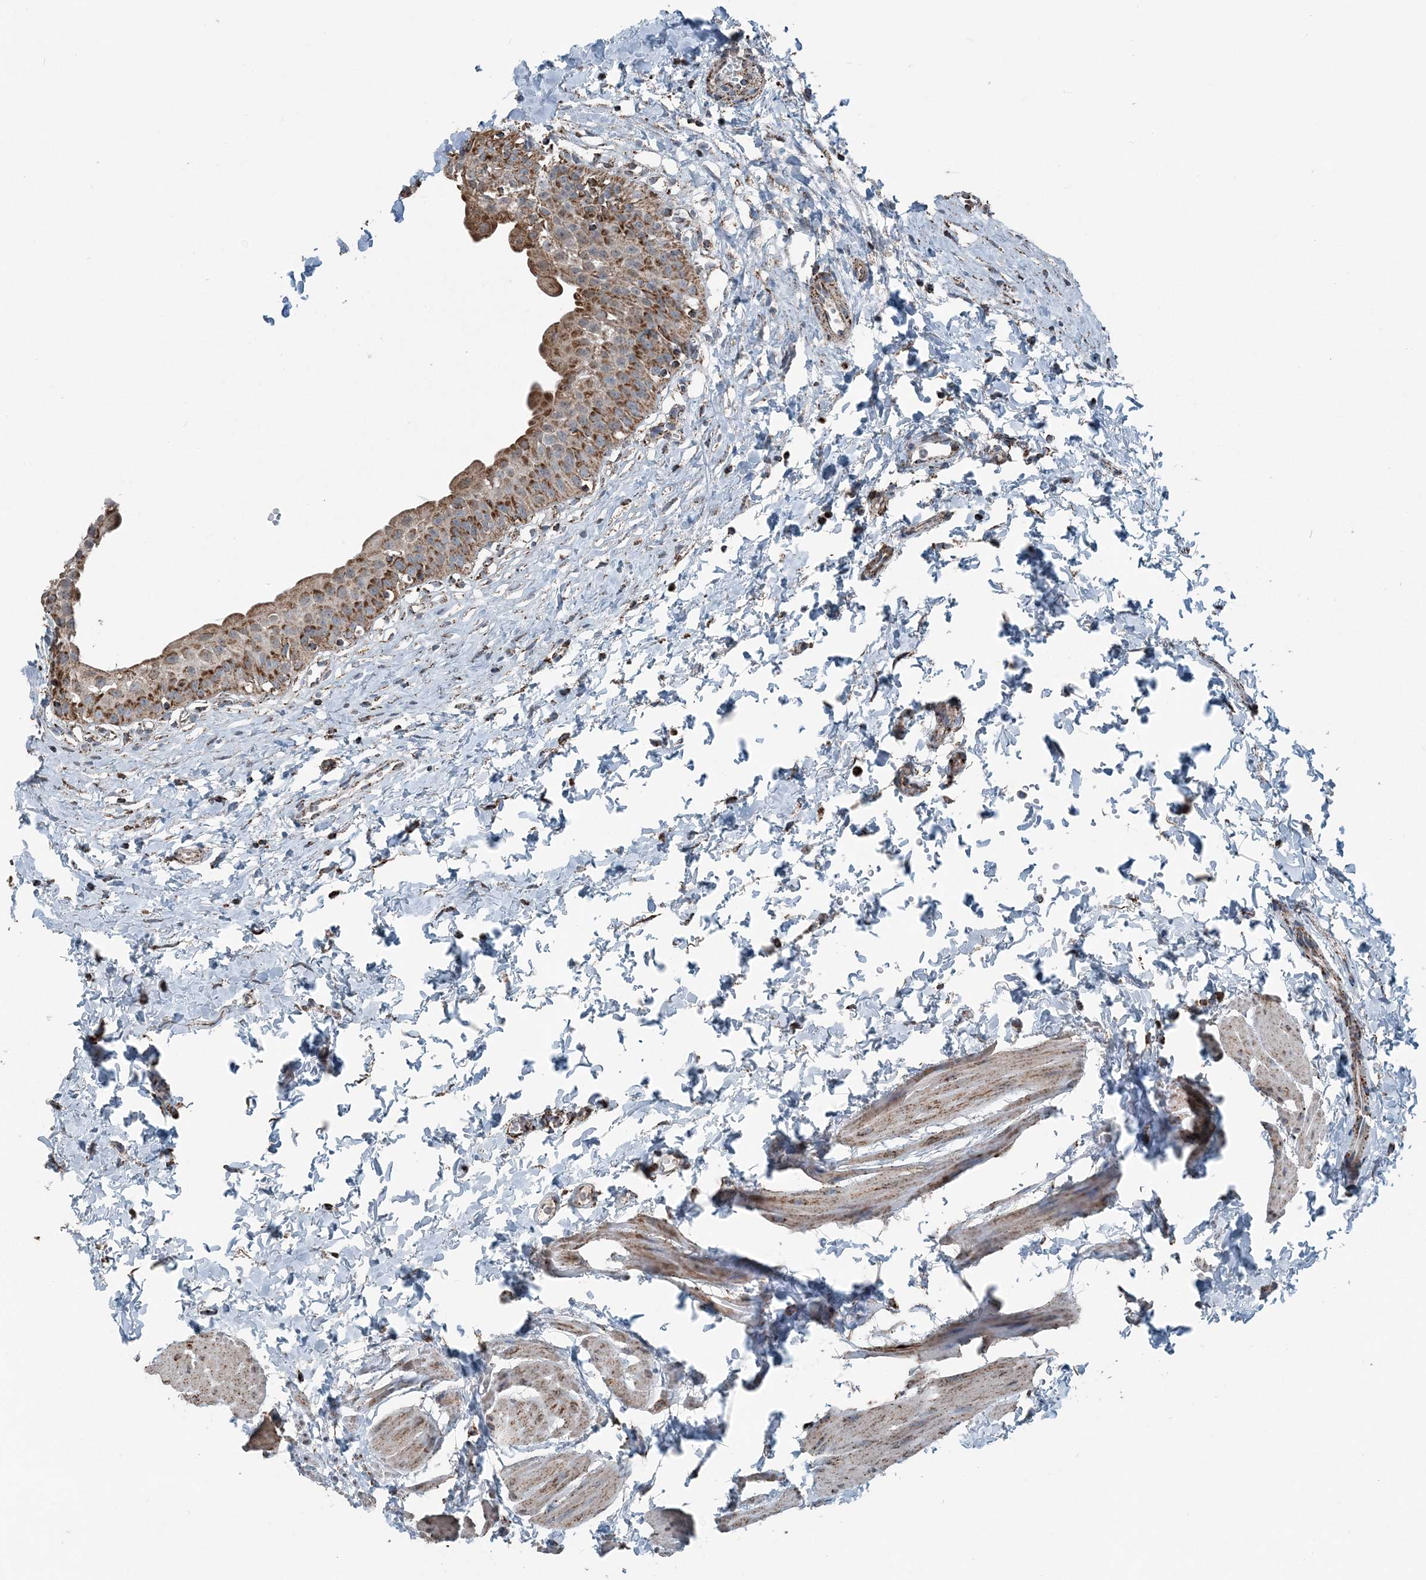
{"staining": {"intensity": "moderate", "quantity": ">75%", "location": "cytoplasmic/membranous"}, "tissue": "urinary bladder", "cell_type": "Urothelial cells", "image_type": "normal", "snomed": [{"axis": "morphology", "description": "Normal tissue, NOS"}, {"axis": "topography", "description": "Urinary bladder"}], "caption": "IHC staining of unremarkable urinary bladder, which shows medium levels of moderate cytoplasmic/membranous expression in approximately >75% of urothelial cells indicating moderate cytoplasmic/membranous protein staining. The staining was performed using DAB (3,3'-diaminobenzidine) (brown) for protein detection and nuclei were counterstained in hematoxylin (blue).", "gene": "SUCLG1", "patient": {"sex": "male", "age": 51}}